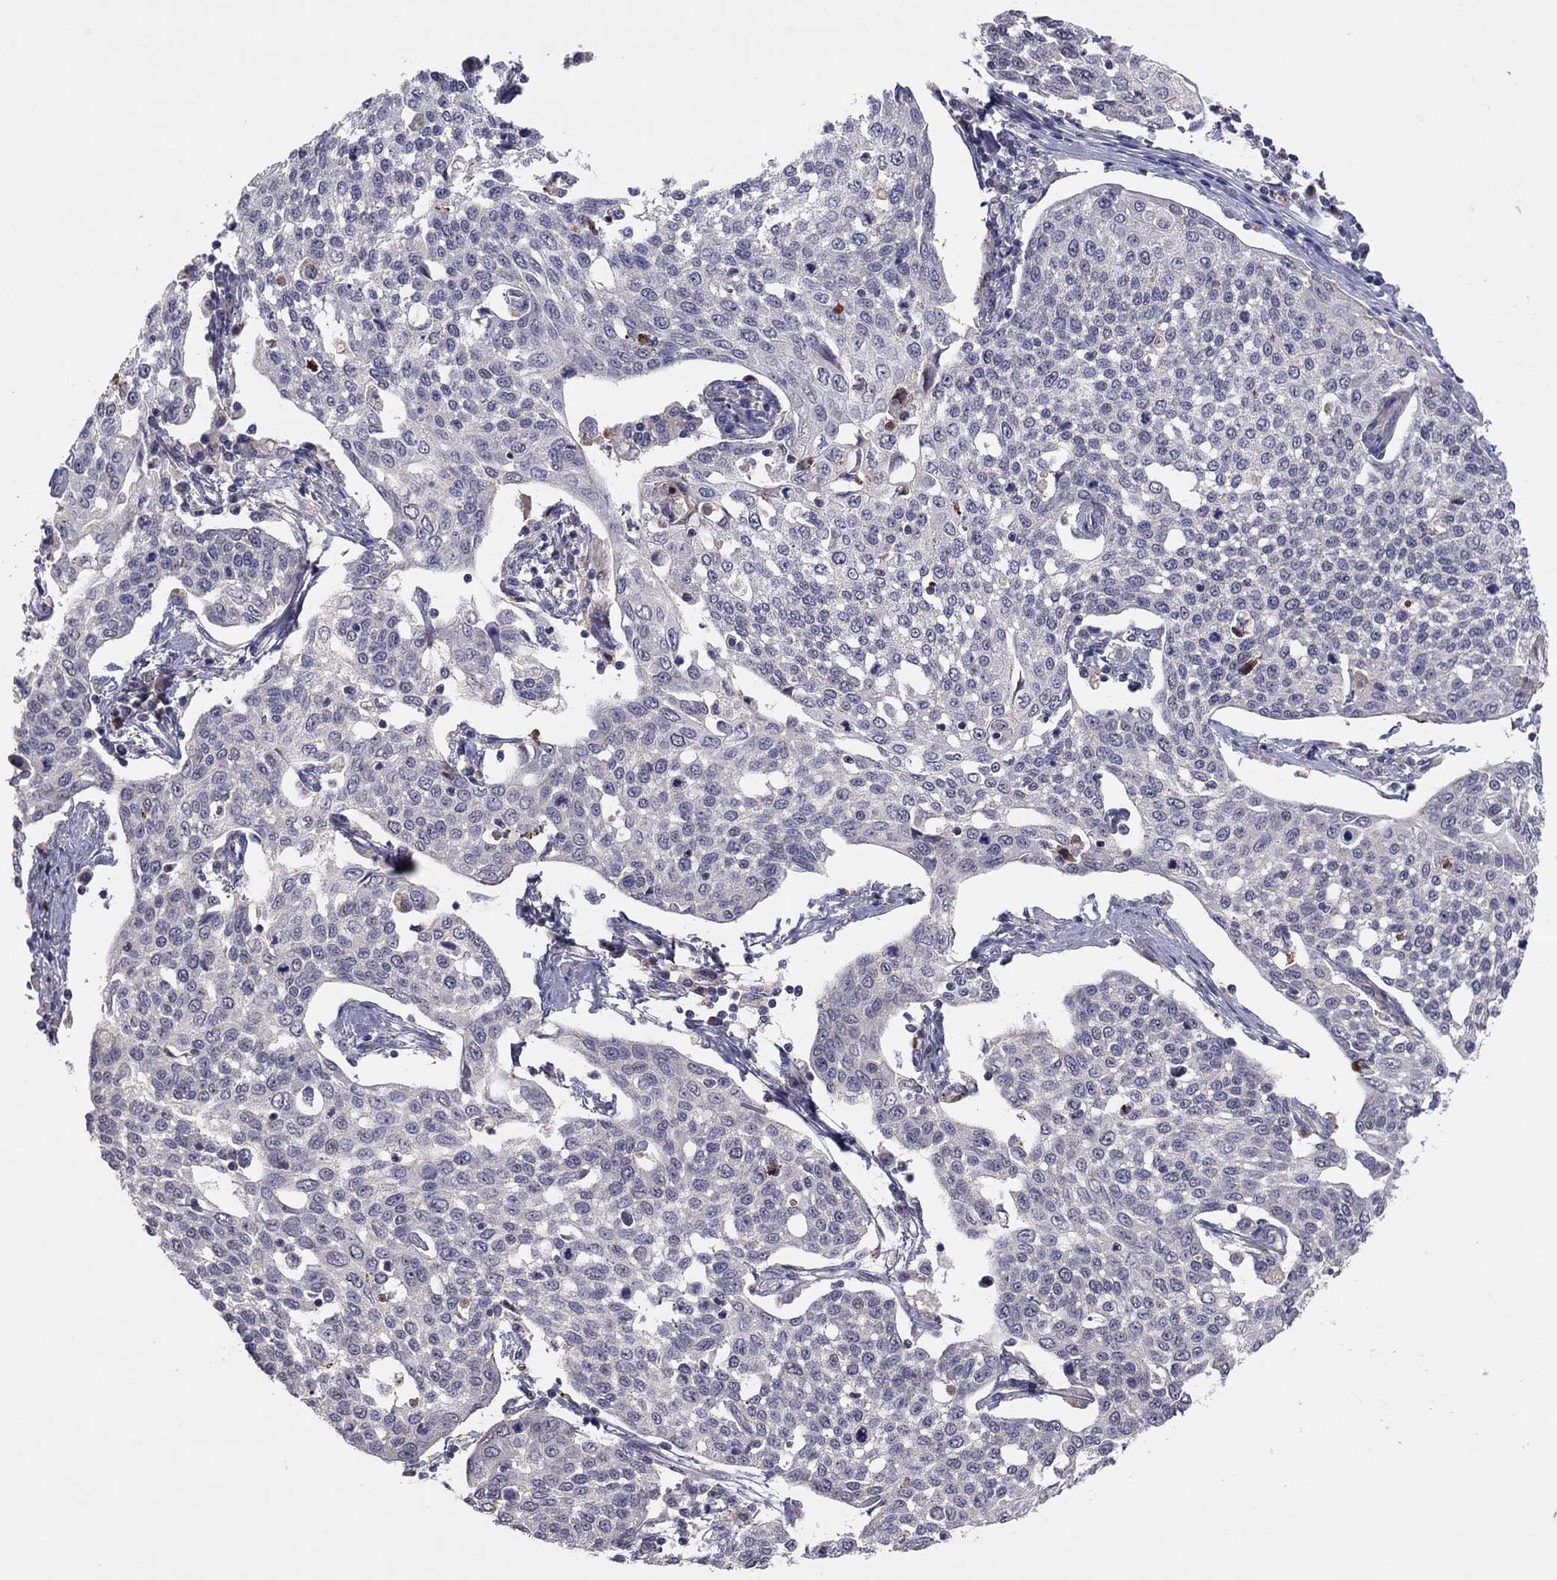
{"staining": {"intensity": "negative", "quantity": "none", "location": "none"}, "tissue": "cervical cancer", "cell_type": "Tumor cells", "image_type": "cancer", "snomed": [{"axis": "morphology", "description": "Squamous cell carcinoma, NOS"}, {"axis": "topography", "description": "Cervix"}], "caption": "Immunohistochemistry (IHC) of squamous cell carcinoma (cervical) displays no staining in tumor cells.", "gene": "CRACDL", "patient": {"sex": "female", "age": 34}}